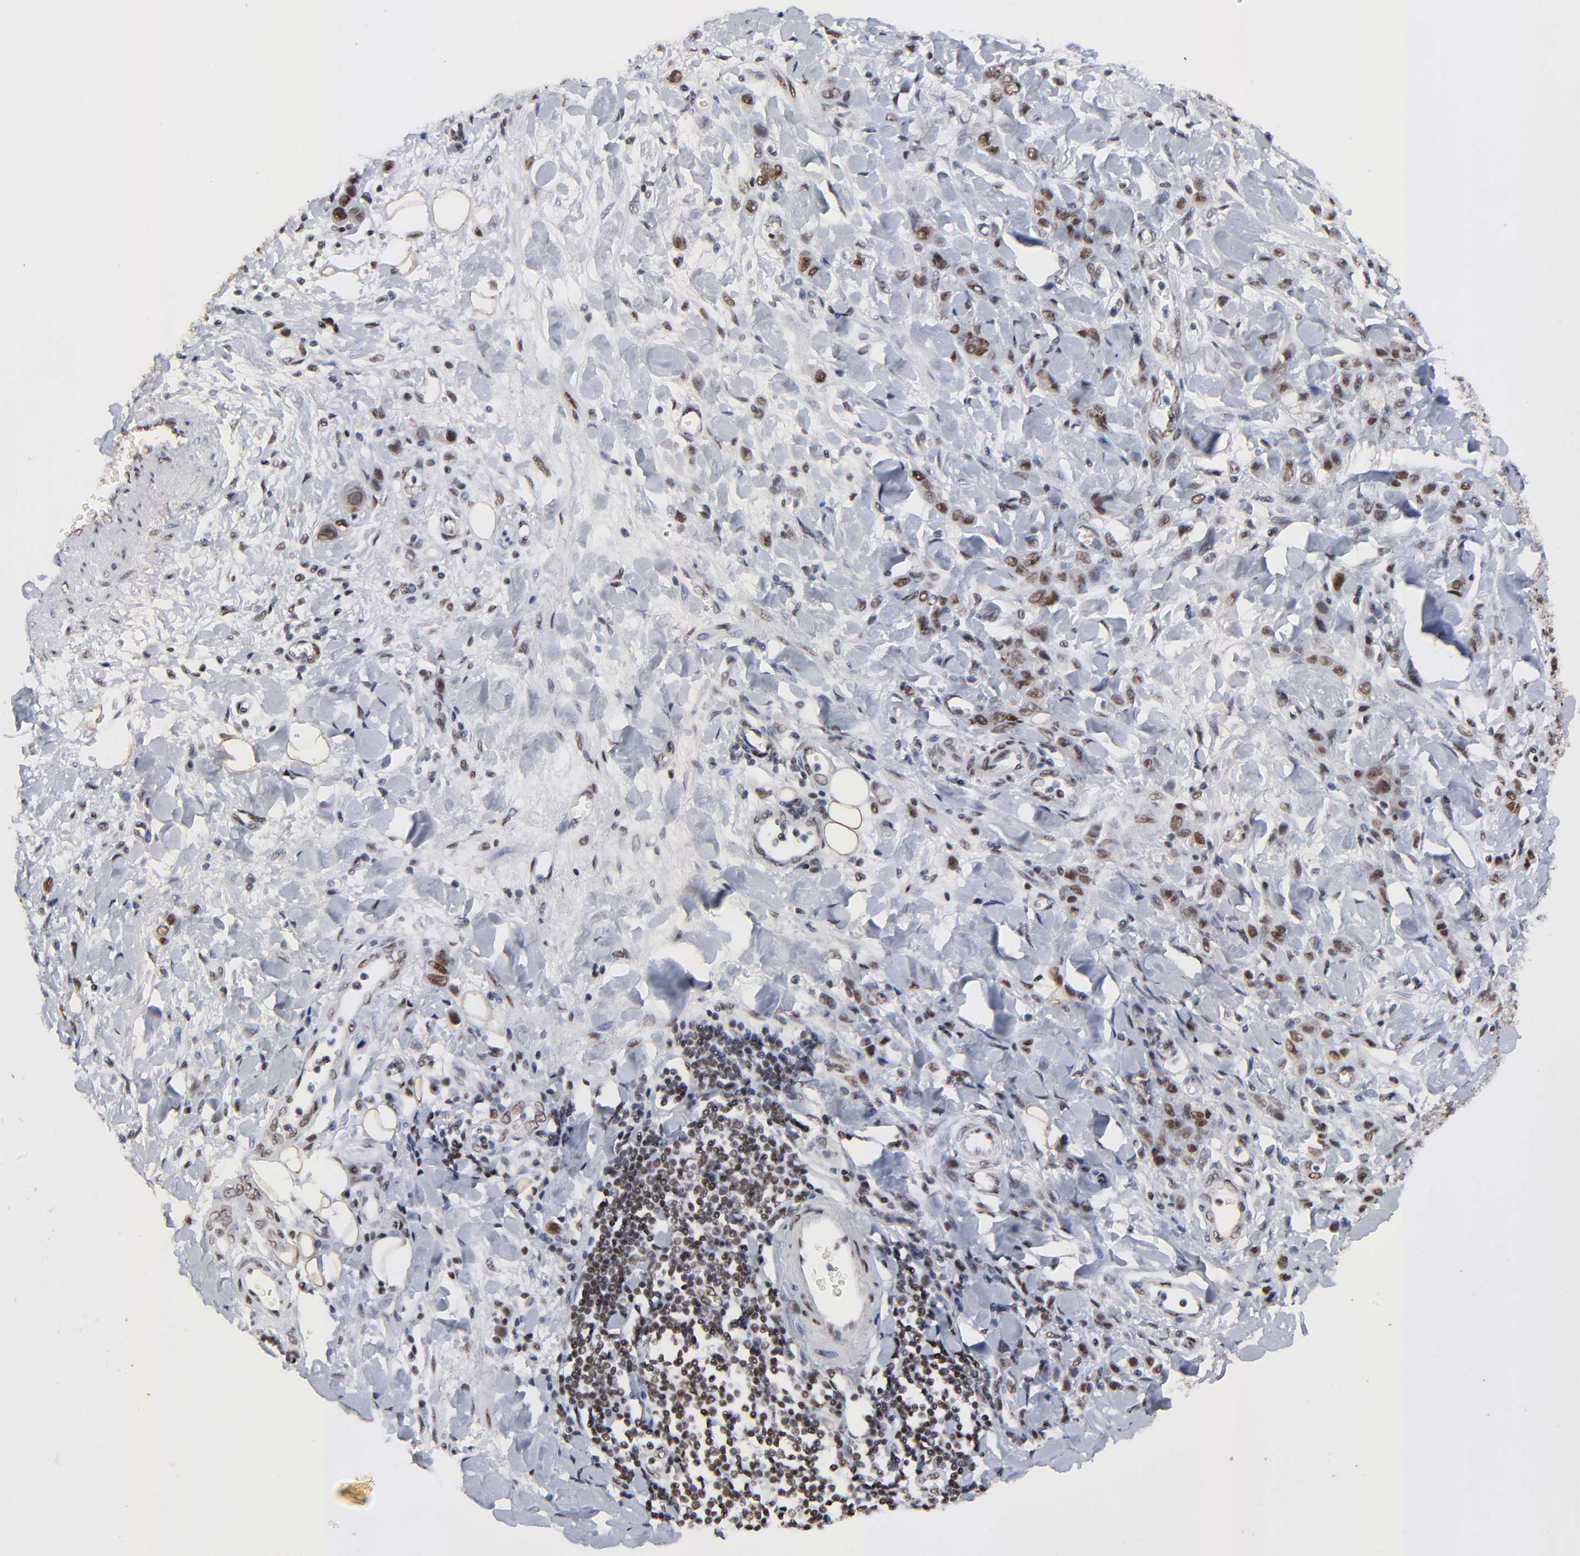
{"staining": {"intensity": "moderate", "quantity": ">75%", "location": "nuclear"}, "tissue": "stomach cancer", "cell_type": "Tumor cells", "image_type": "cancer", "snomed": [{"axis": "morphology", "description": "Normal tissue, NOS"}, {"axis": "morphology", "description": "Adenocarcinoma, NOS"}, {"axis": "topography", "description": "Stomach"}], "caption": "Tumor cells reveal medium levels of moderate nuclear staining in about >75% of cells in adenocarcinoma (stomach).", "gene": "ZMYM3", "patient": {"sex": "male", "age": 82}}